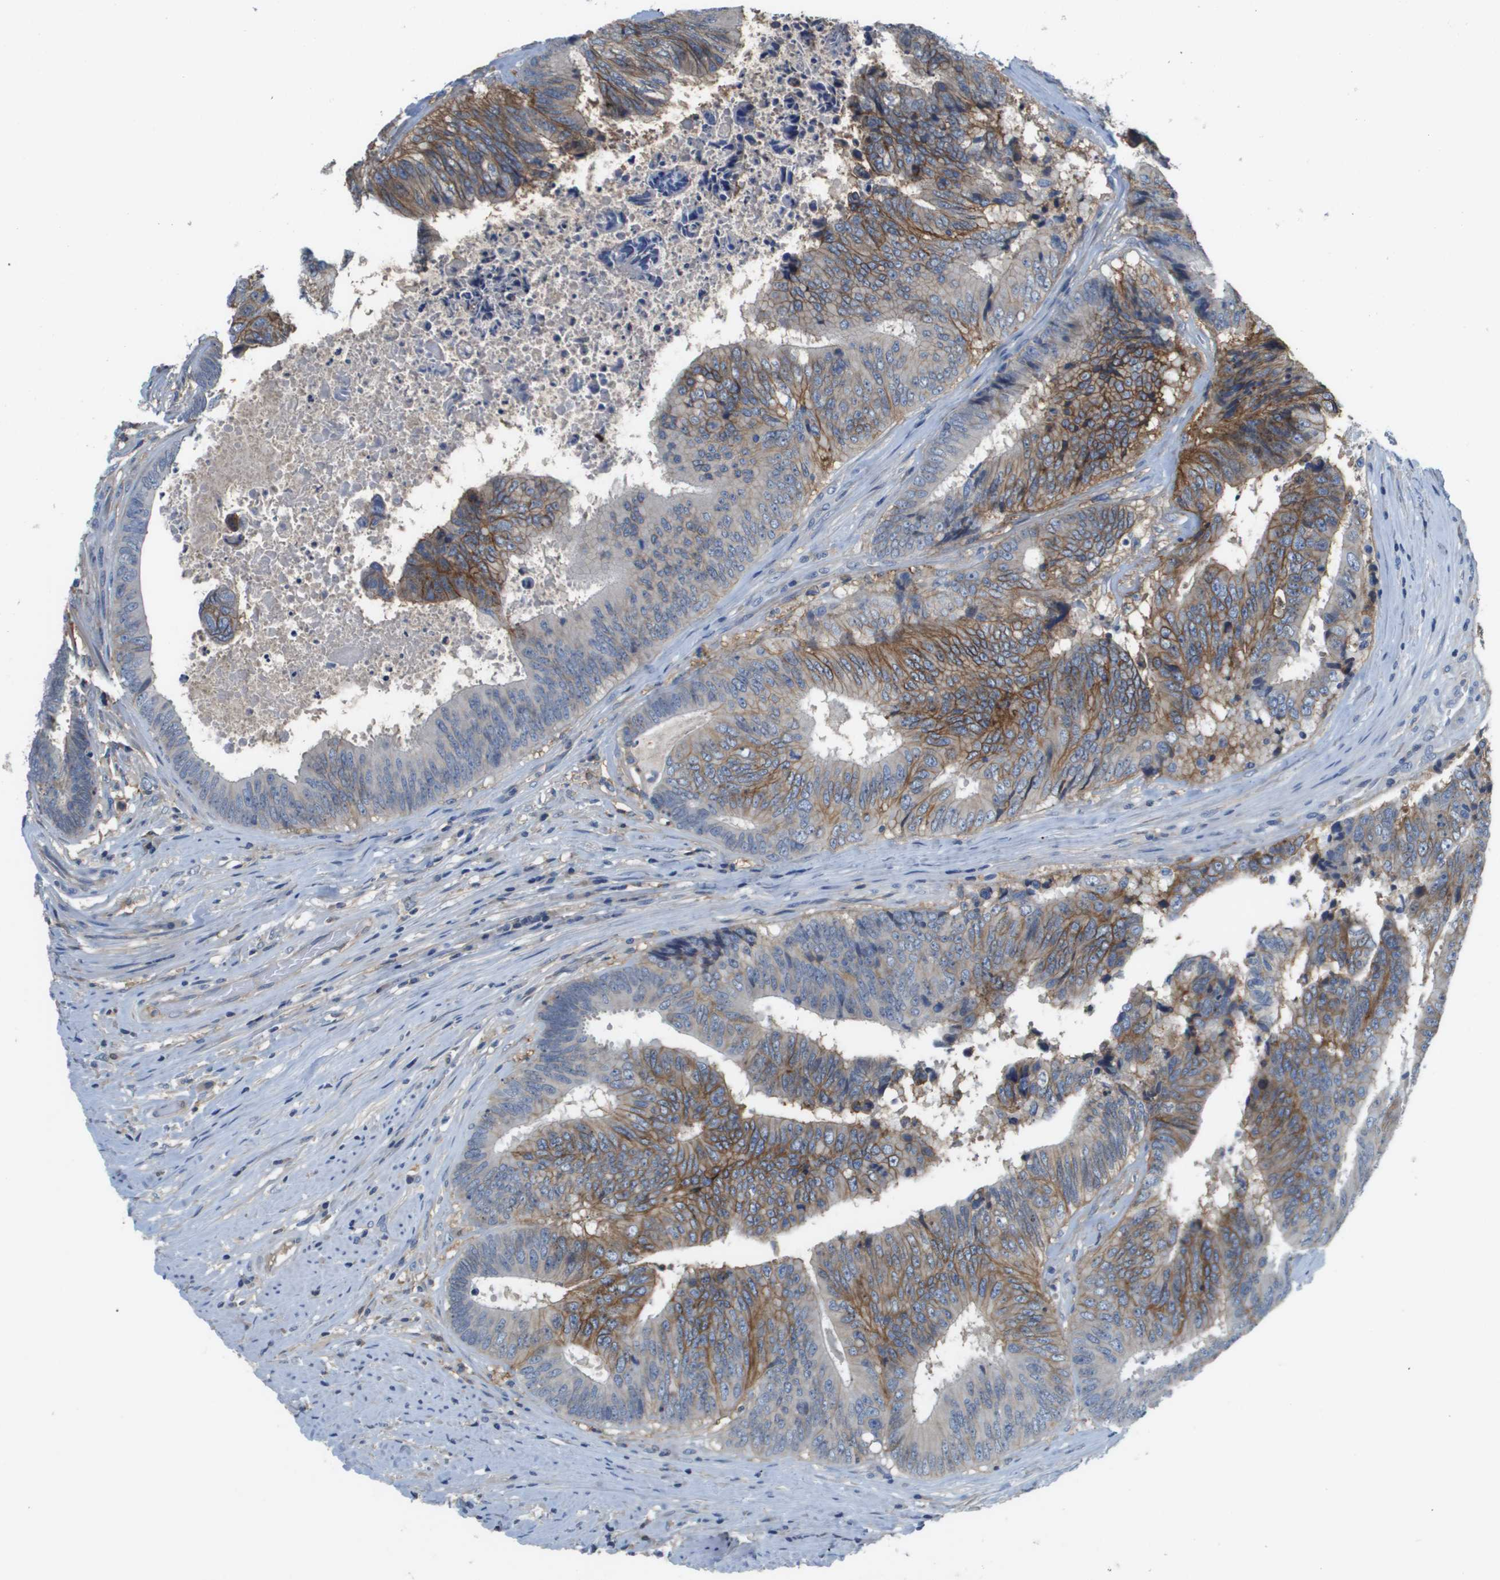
{"staining": {"intensity": "moderate", "quantity": "25%-75%", "location": "cytoplasmic/membranous"}, "tissue": "colorectal cancer", "cell_type": "Tumor cells", "image_type": "cancer", "snomed": [{"axis": "morphology", "description": "Adenocarcinoma, NOS"}, {"axis": "topography", "description": "Rectum"}], "caption": "A histopathology image of colorectal adenocarcinoma stained for a protein reveals moderate cytoplasmic/membranous brown staining in tumor cells. (DAB (3,3'-diaminobenzidine) IHC, brown staining for protein, blue staining for nuclei).", "gene": "SLC16A3", "patient": {"sex": "male", "age": 72}}